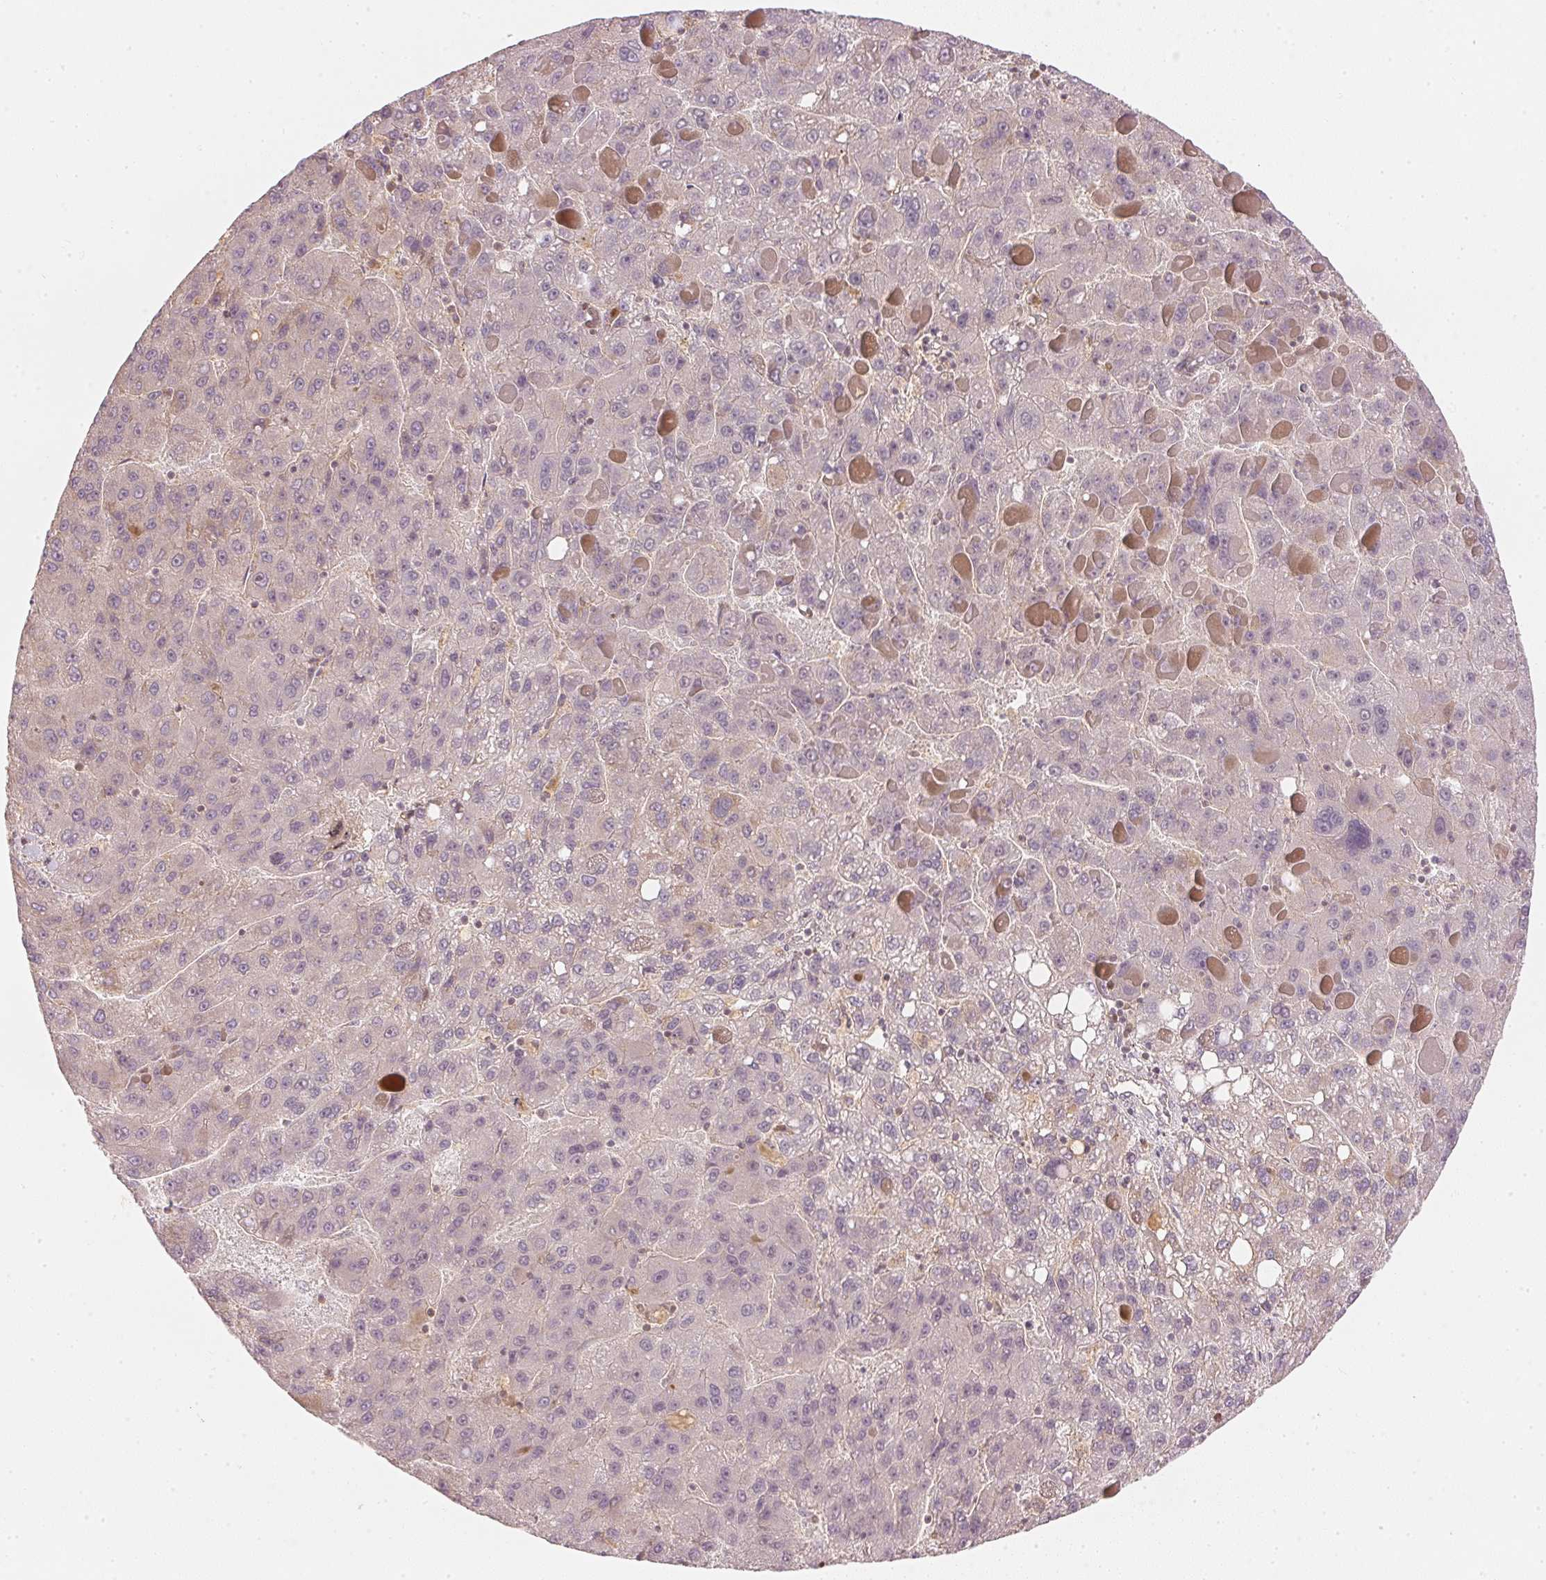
{"staining": {"intensity": "negative", "quantity": "none", "location": "none"}, "tissue": "liver cancer", "cell_type": "Tumor cells", "image_type": "cancer", "snomed": [{"axis": "morphology", "description": "Carcinoma, Hepatocellular, NOS"}, {"axis": "topography", "description": "Liver"}], "caption": "Histopathology image shows no significant protein expression in tumor cells of liver hepatocellular carcinoma.", "gene": "WDR54", "patient": {"sex": "female", "age": 82}}